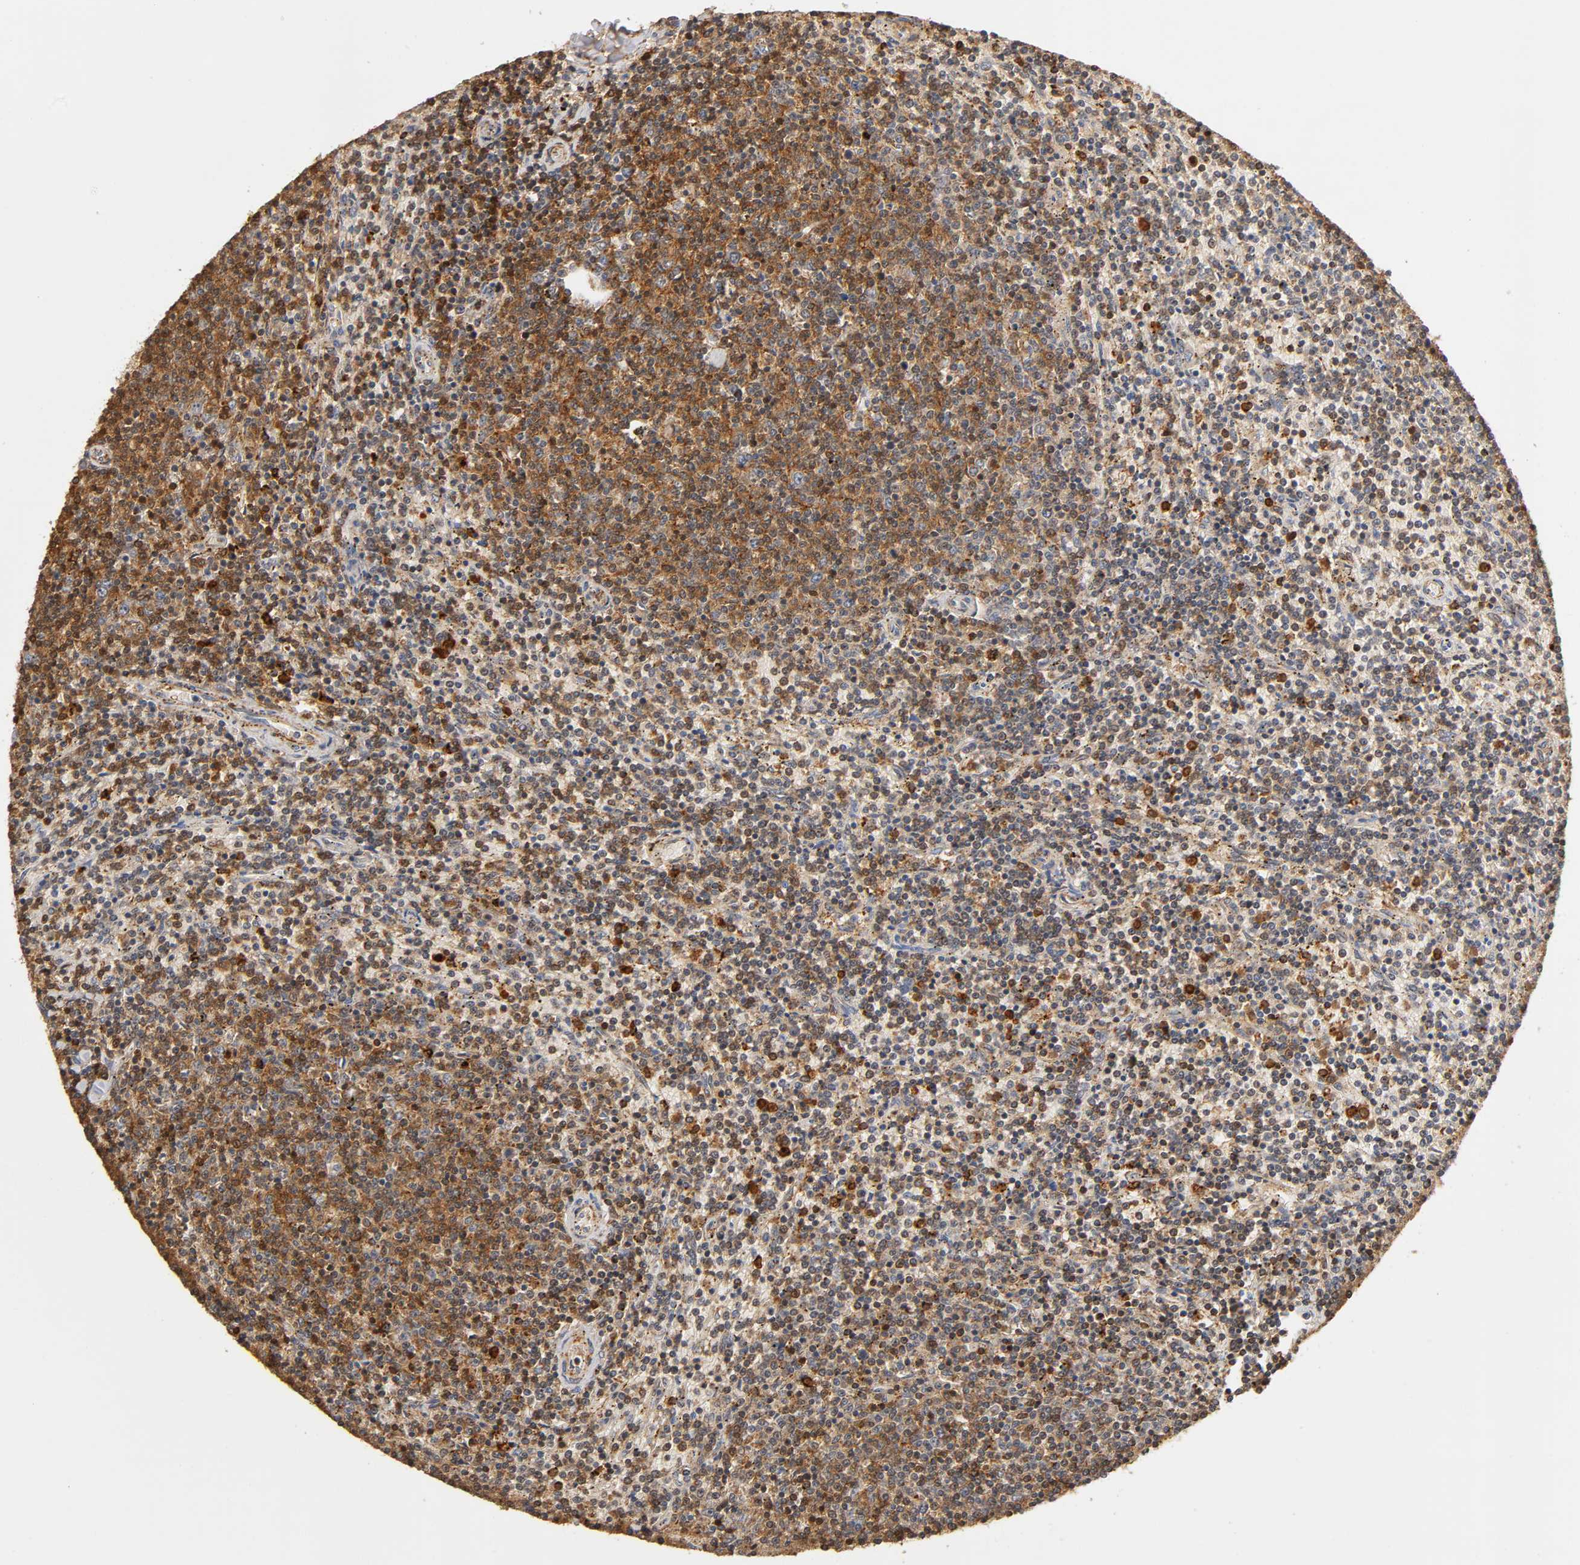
{"staining": {"intensity": "moderate", "quantity": ">75%", "location": "cytoplasmic/membranous,nuclear"}, "tissue": "lymphoma", "cell_type": "Tumor cells", "image_type": "cancer", "snomed": [{"axis": "morphology", "description": "Malignant lymphoma, non-Hodgkin's type, Low grade"}, {"axis": "topography", "description": "Spleen"}], "caption": "Immunohistochemistry (IHC) staining of lymphoma, which reveals medium levels of moderate cytoplasmic/membranous and nuclear expression in approximately >75% of tumor cells indicating moderate cytoplasmic/membranous and nuclear protein staining. The staining was performed using DAB (brown) for protein detection and nuclei were counterstained in hematoxylin (blue).", "gene": "ANXA11", "patient": {"sex": "female", "age": 50}}